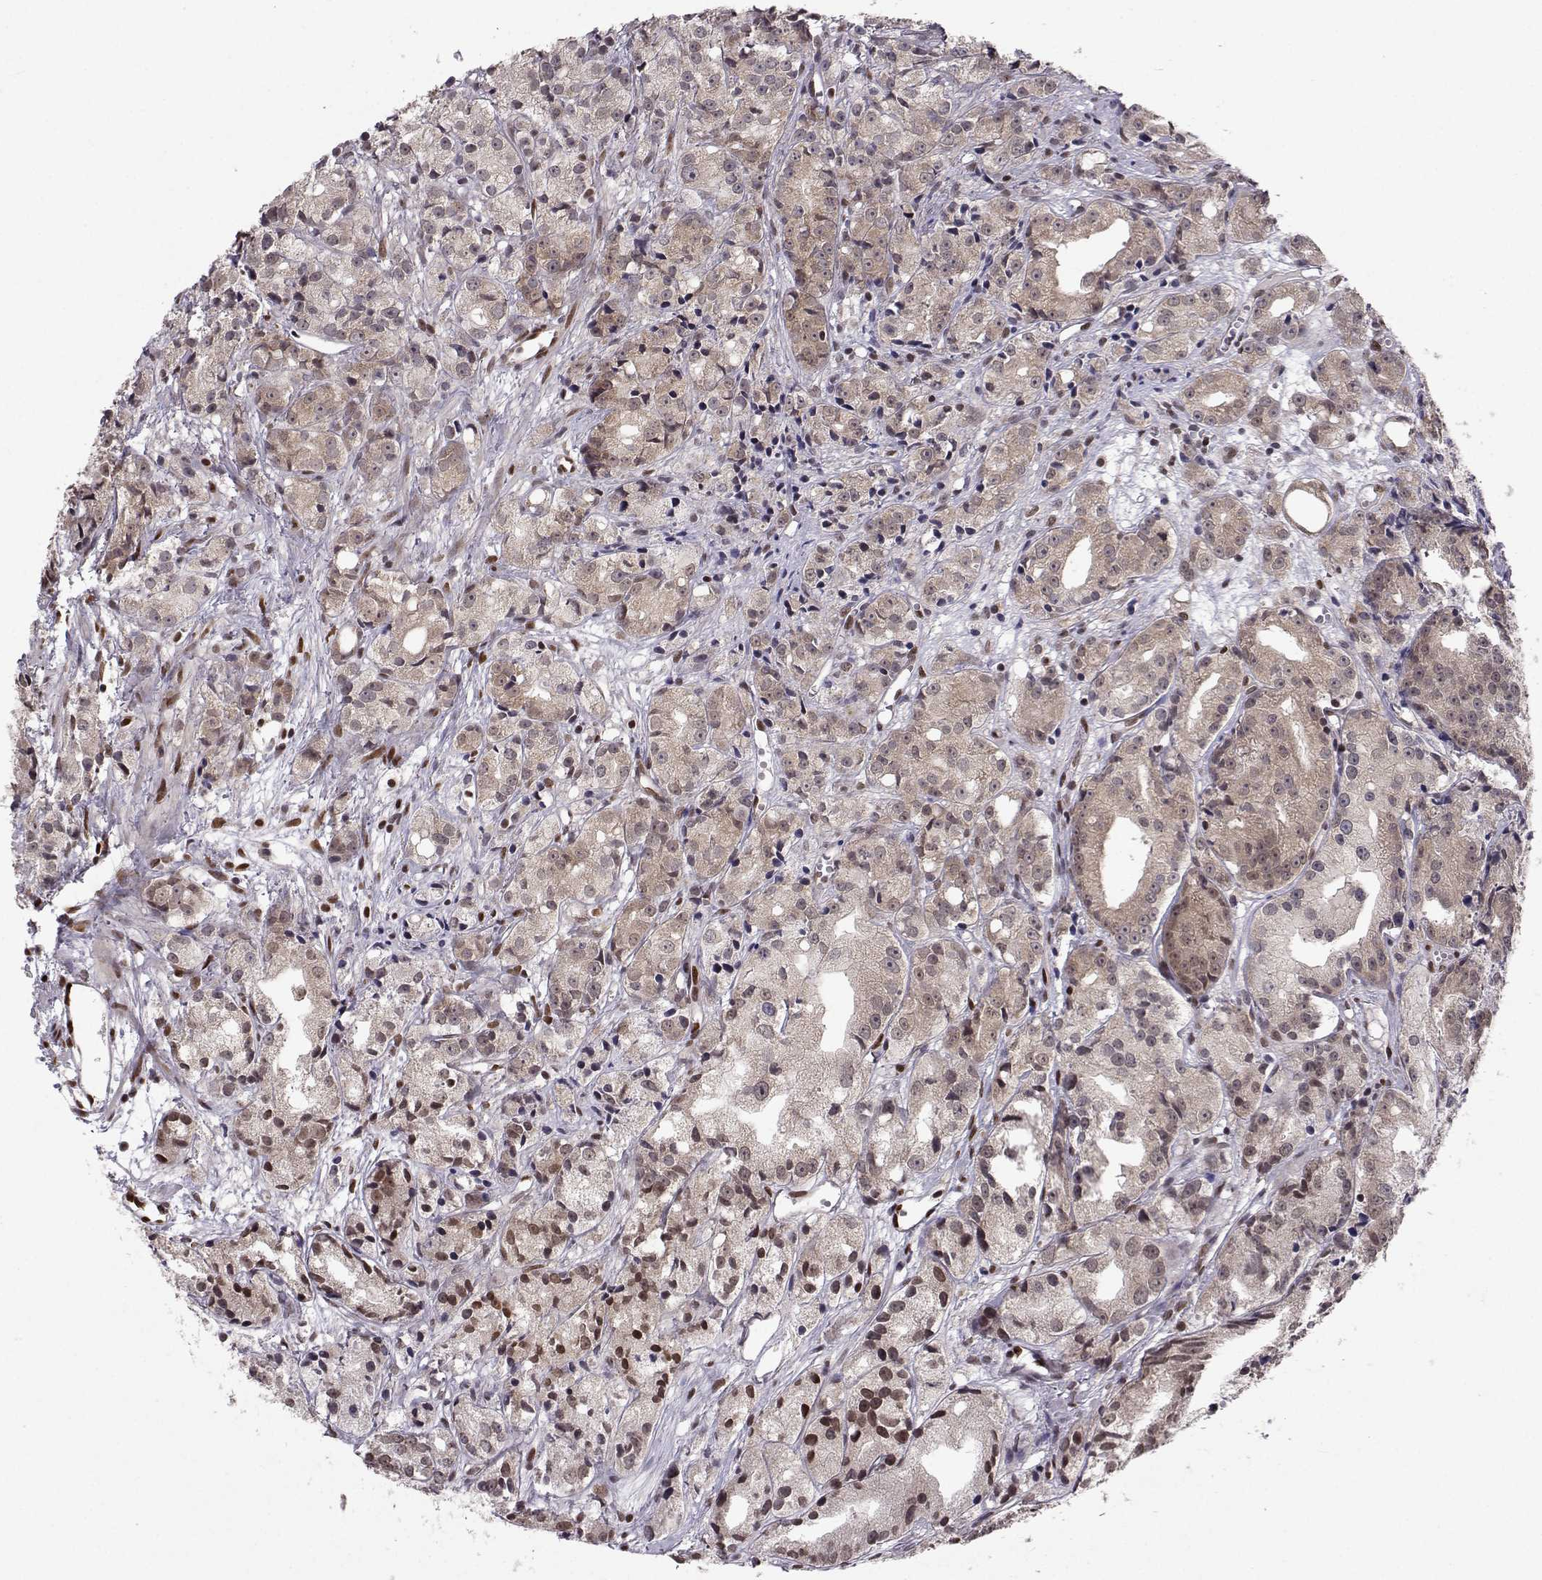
{"staining": {"intensity": "strong", "quantity": "25%-75%", "location": "nuclear"}, "tissue": "prostate cancer", "cell_type": "Tumor cells", "image_type": "cancer", "snomed": [{"axis": "morphology", "description": "Adenocarcinoma, Medium grade"}, {"axis": "topography", "description": "Prostate"}], "caption": "This image shows prostate adenocarcinoma (medium-grade) stained with immunohistochemistry (IHC) to label a protein in brown. The nuclear of tumor cells show strong positivity for the protein. Nuclei are counter-stained blue.", "gene": "PKN2", "patient": {"sex": "male", "age": 74}}